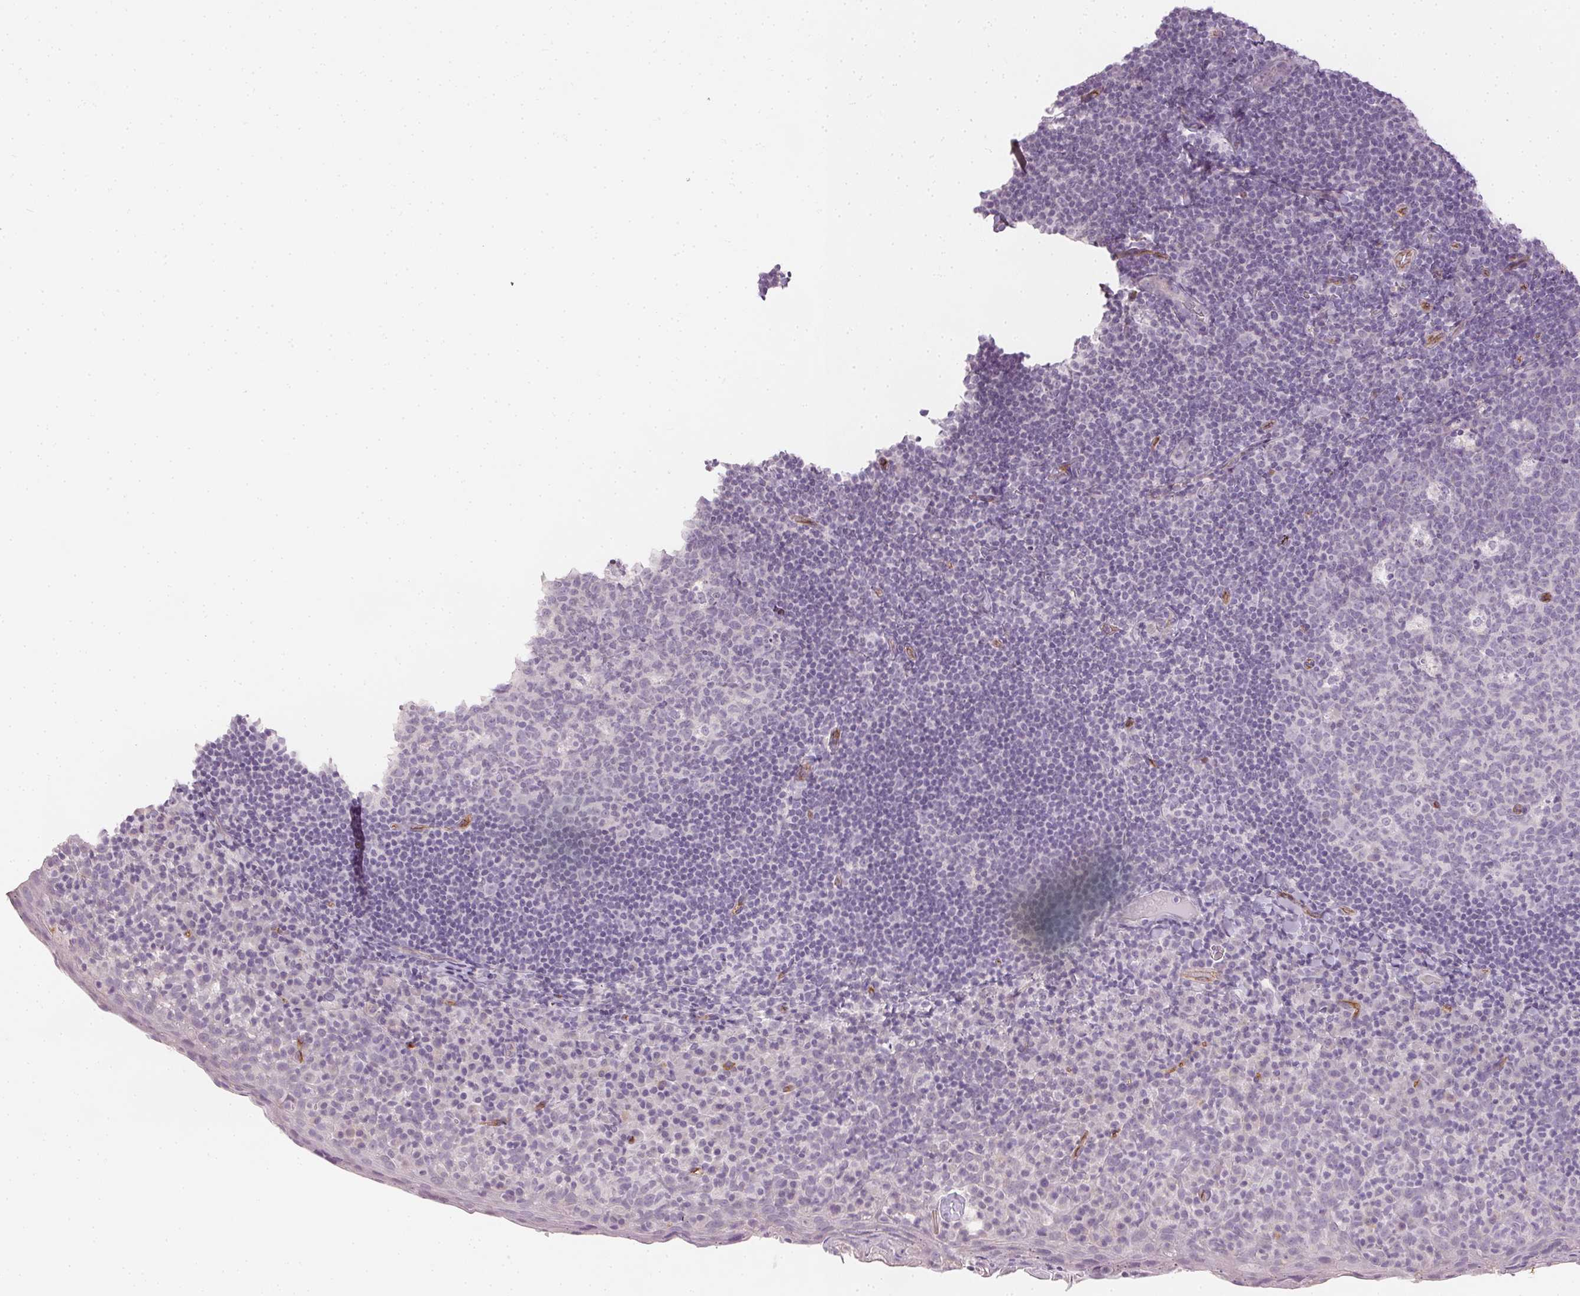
{"staining": {"intensity": "negative", "quantity": "none", "location": "none"}, "tissue": "tonsil", "cell_type": "Germinal center cells", "image_type": "normal", "snomed": [{"axis": "morphology", "description": "Normal tissue, NOS"}, {"axis": "topography", "description": "Tonsil"}], "caption": "IHC image of benign tonsil: tonsil stained with DAB (3,3'-diaminobenzidine) demonstrates no significant protein expression in germinal center cells.", "gene": "PODXL", "patient": {"sex": "male", "age": 17}}